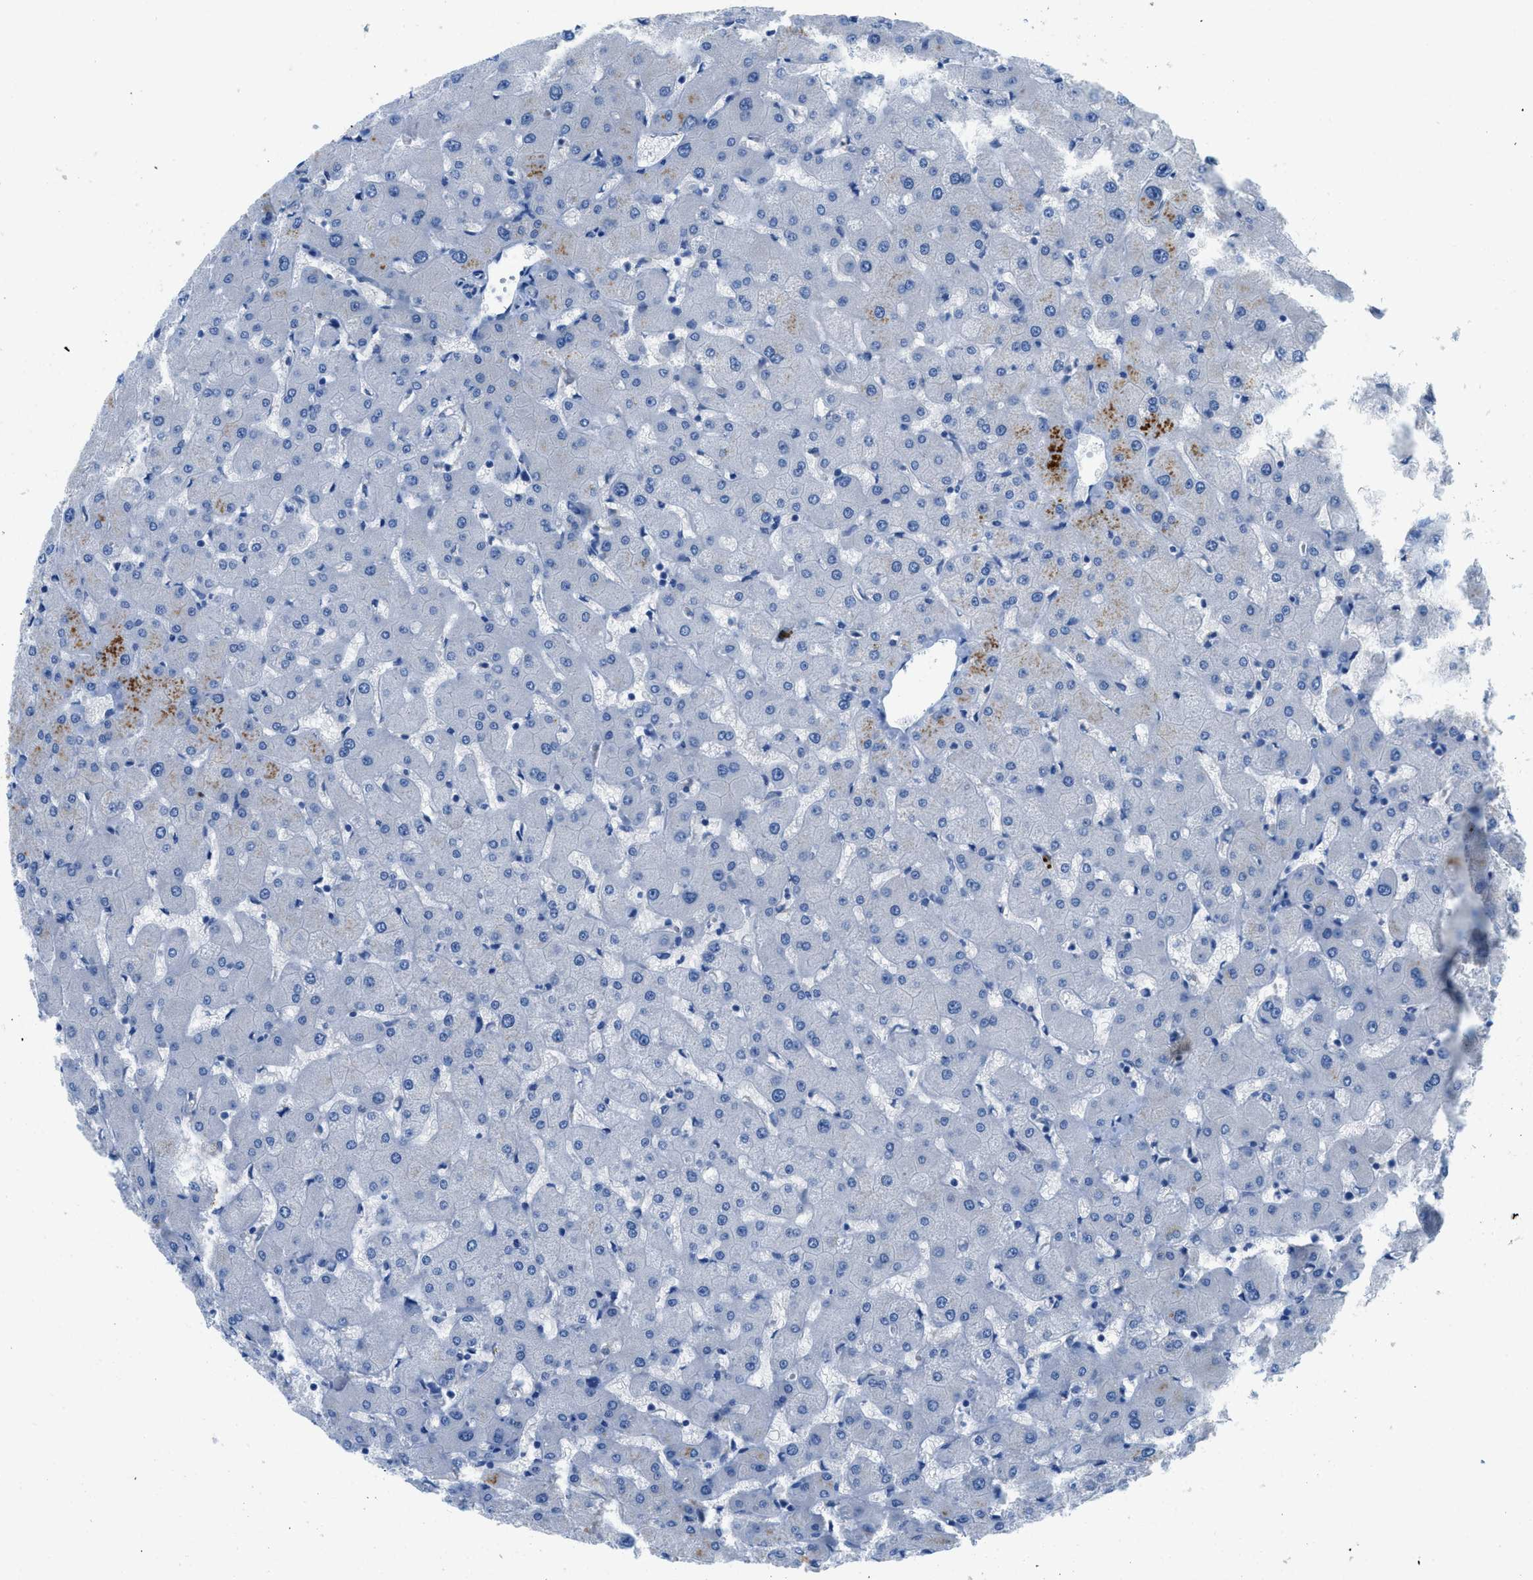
{"staining": {"intensity": "negative", "quantity": "none", "location": "none"}, "tissue": "liver", "cell_type": "Cholangiocytes", "image_type": "normal", "snomed": [{"axis": "morphology", "description": "Normal tissue, NOS"}, {"axis": "topography", "description": "Liver"}], "caption": "Protein analysis of normal liver reveals no significant expression in cholangiocytes.", "gene": "XCR1", "patient": {"sex": "female", "age": 63}}